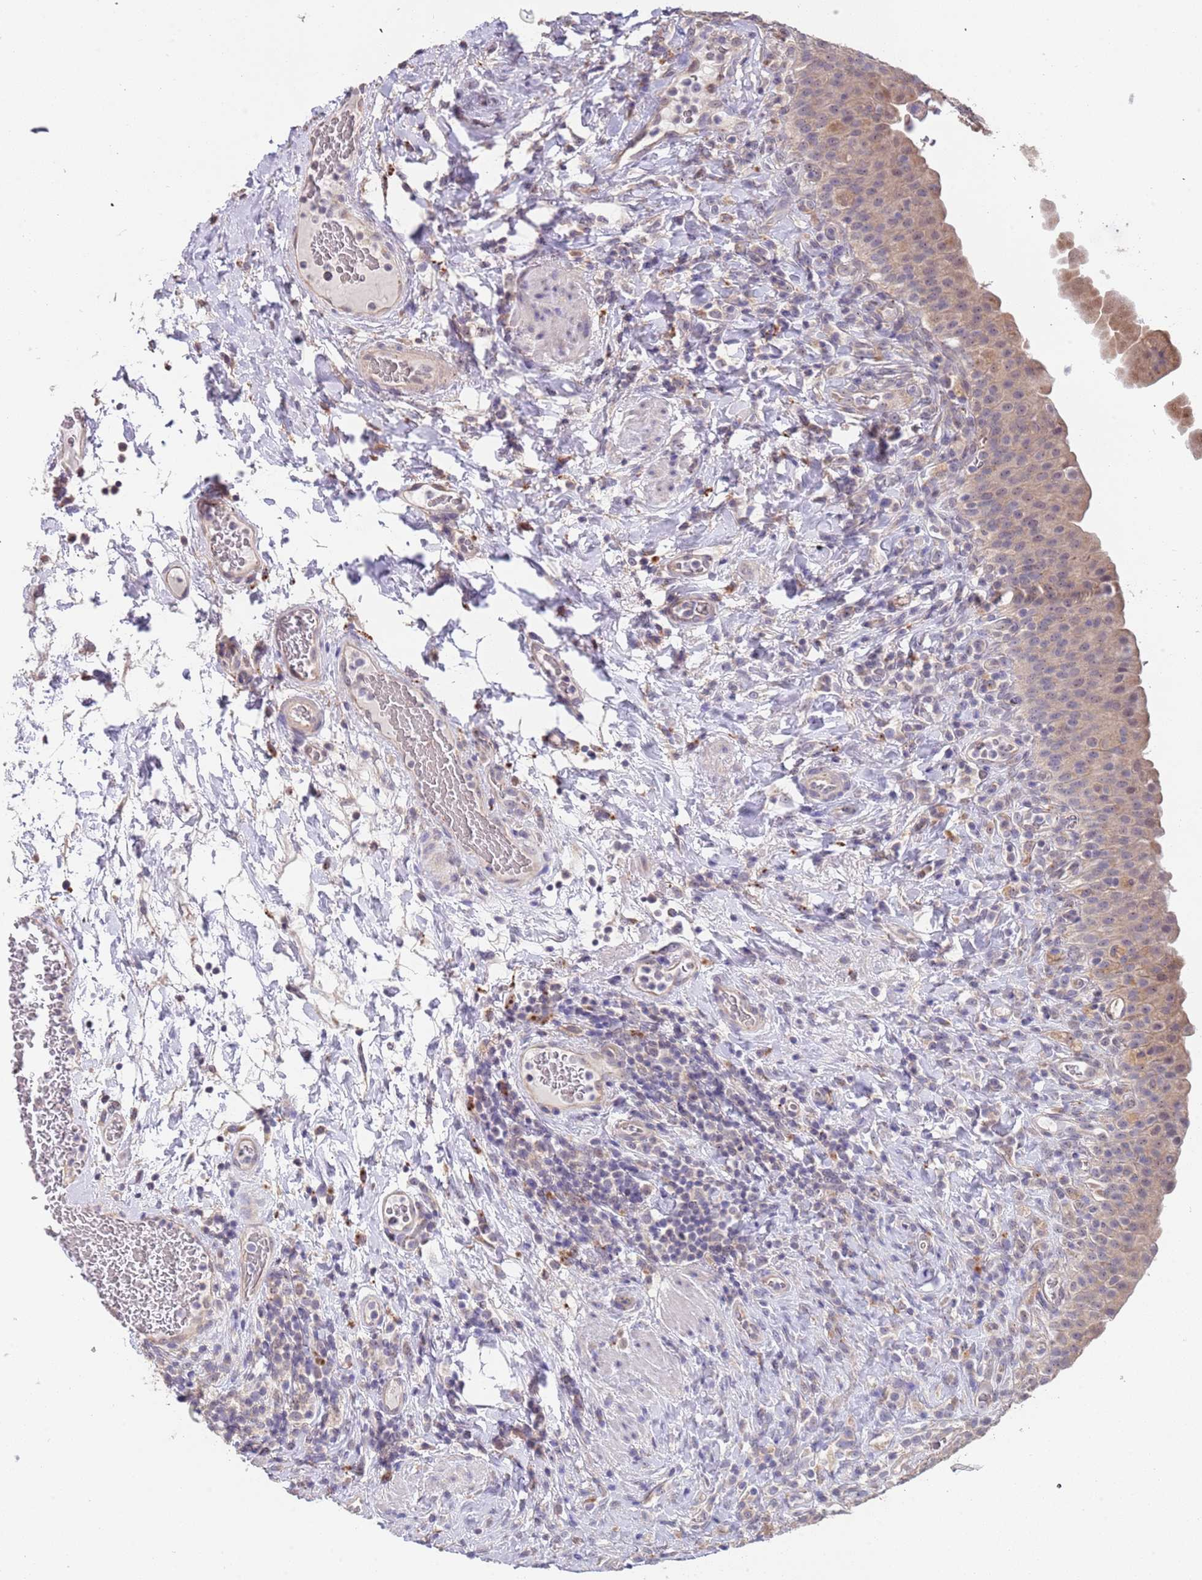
{"staining": {"intensity": "weak", "quantity": ">75%", "location": "cytoplasmic/membranous"}, "tissue": "urinary bladder", "cell_type": "Urothelial cells", "image_type": "normal", "snomed": [{"axis": "morphology", "description": "Normal tissue, NOS"}, {"axis": "morphology", "description": "Inflammation, NOS"}, {"axis": "topography", "description": "Urinary bladder"}], "caption": "Protein expression analysis of normal urinary bladder displays weak cytoplasmic/membranous expression in about >75% of urothelial cells. The staining was performed using DAB (3,3'-diaminobenzidine), with brown indicating positive protein expression. Nuclei are stained blue with hematoxylin.", "gene": "TMEM64", "patient": {"sex": "male", "age": 64}}